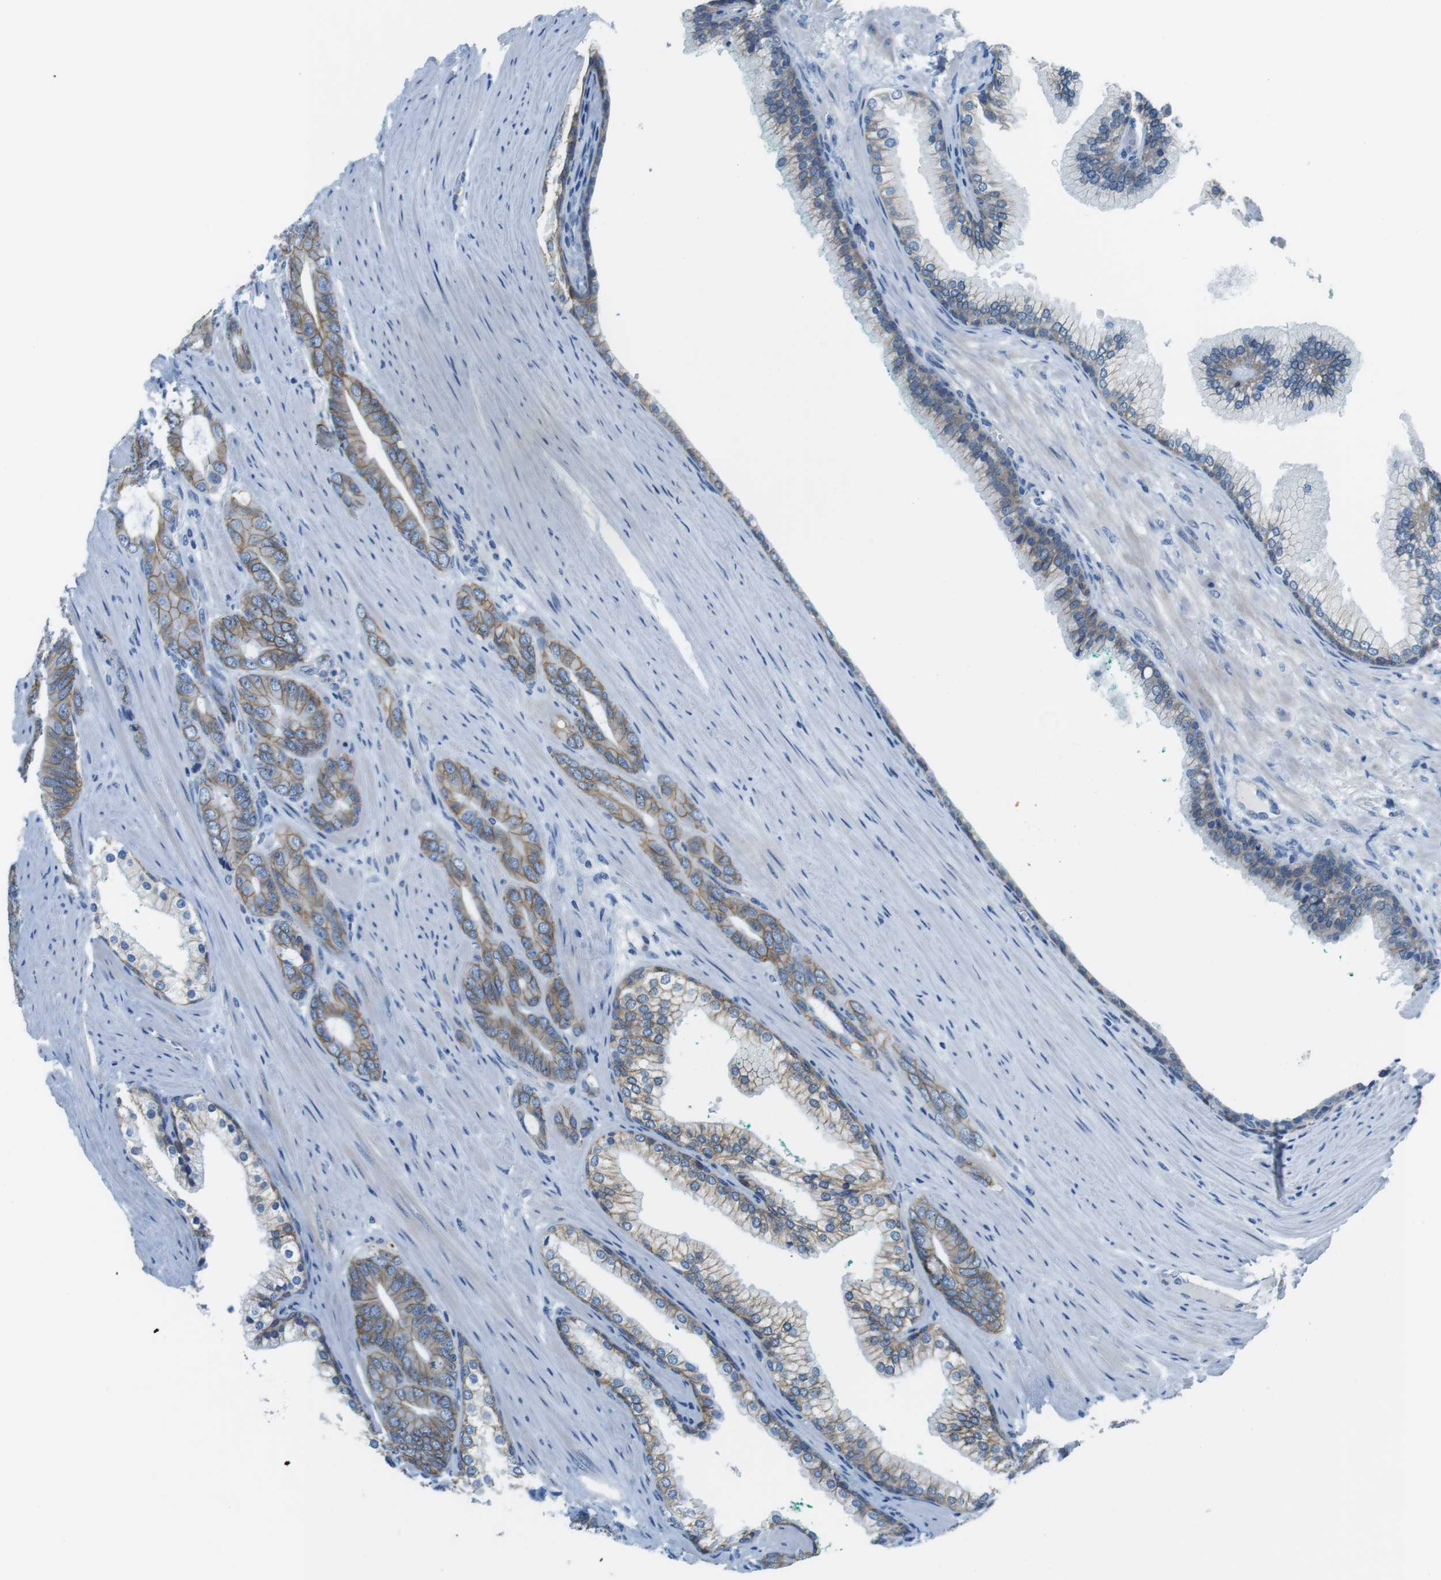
{"staining": {"intensity": "moderate", "quantity": ">75%", "location": "cytoplasmic/membranous"}, "tissue": "prostate cancer", "cell_type": "Tumor cells", "image_type": "cancer", "snomed": [{"axis": "morphology", "description": "Adenocarcinoma, Low grade"}, {"axis": "topography", "description": "Prostate"}], "caption": "A medium amount of moderate cytoplasmic/membranous positivity is identified in about >75% of tumor cells in prostate low-grade adenocarcinoma tissue.", "gene": "SLC6A6", "patient": {"sex": "male", "age": 63}}